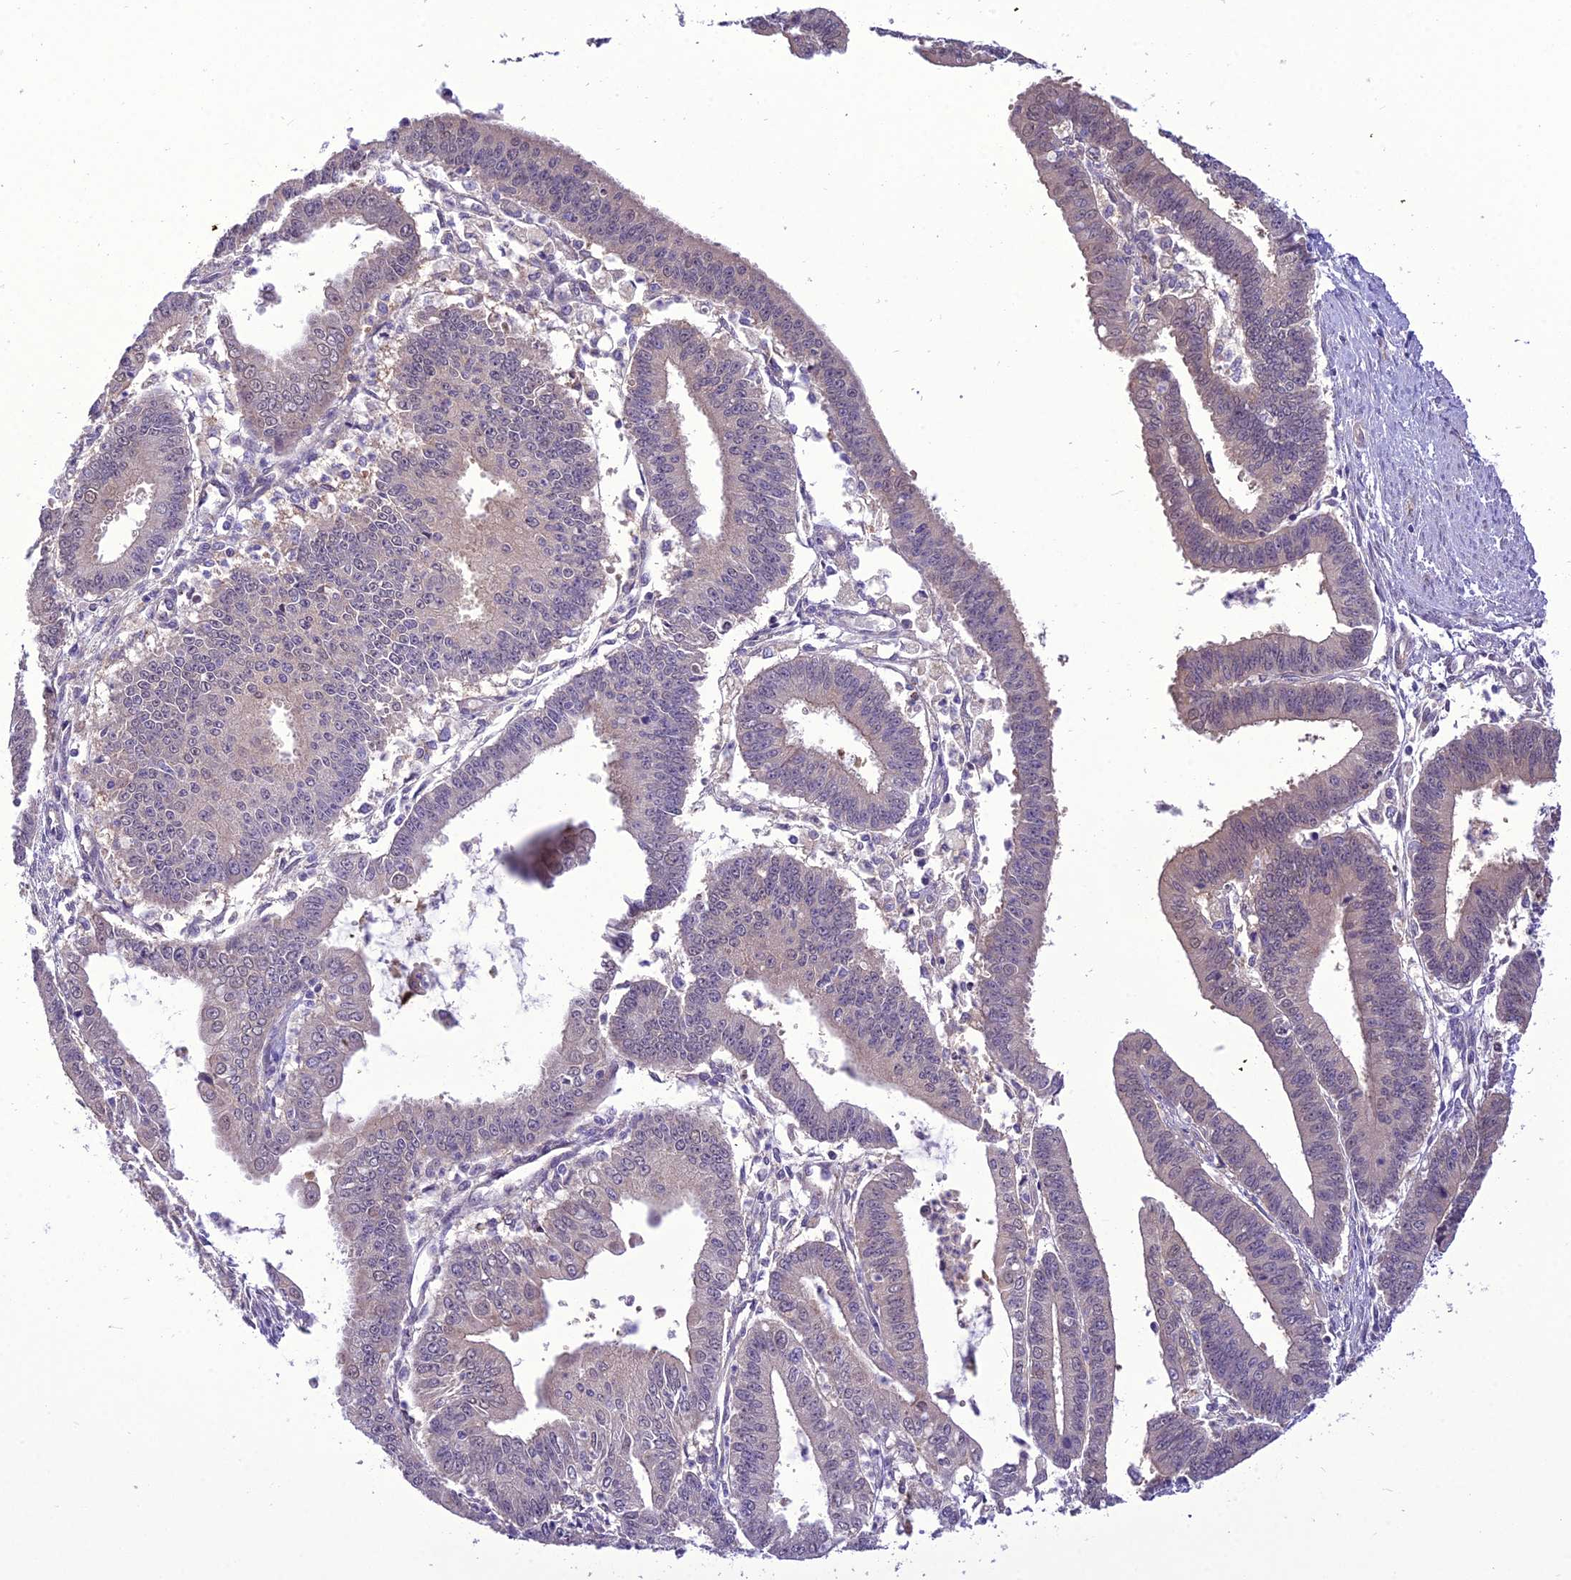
{"staining": {"intensity": "negative", "quantity": "none", "location": "none"}, "tissue": "endometrial cancer", "cell_type": "Tumor cells", "image_type": "cancer", "snomed": [{"axis": "morphology", "description": "Adenocarcinoma, NOS"}, {"axis": "topography", "description": "Endometrium"}], "caption": "DAB (3,3'-diaminobenzidine) immunohistochemical staining of human endometrial cancer (adenocarcinoma) exhibits no significant positivity in tumor cells. Nuclei are stained in blue.", "gene": "BORCS6", "patient": {"sex": "female", "age": 73}}